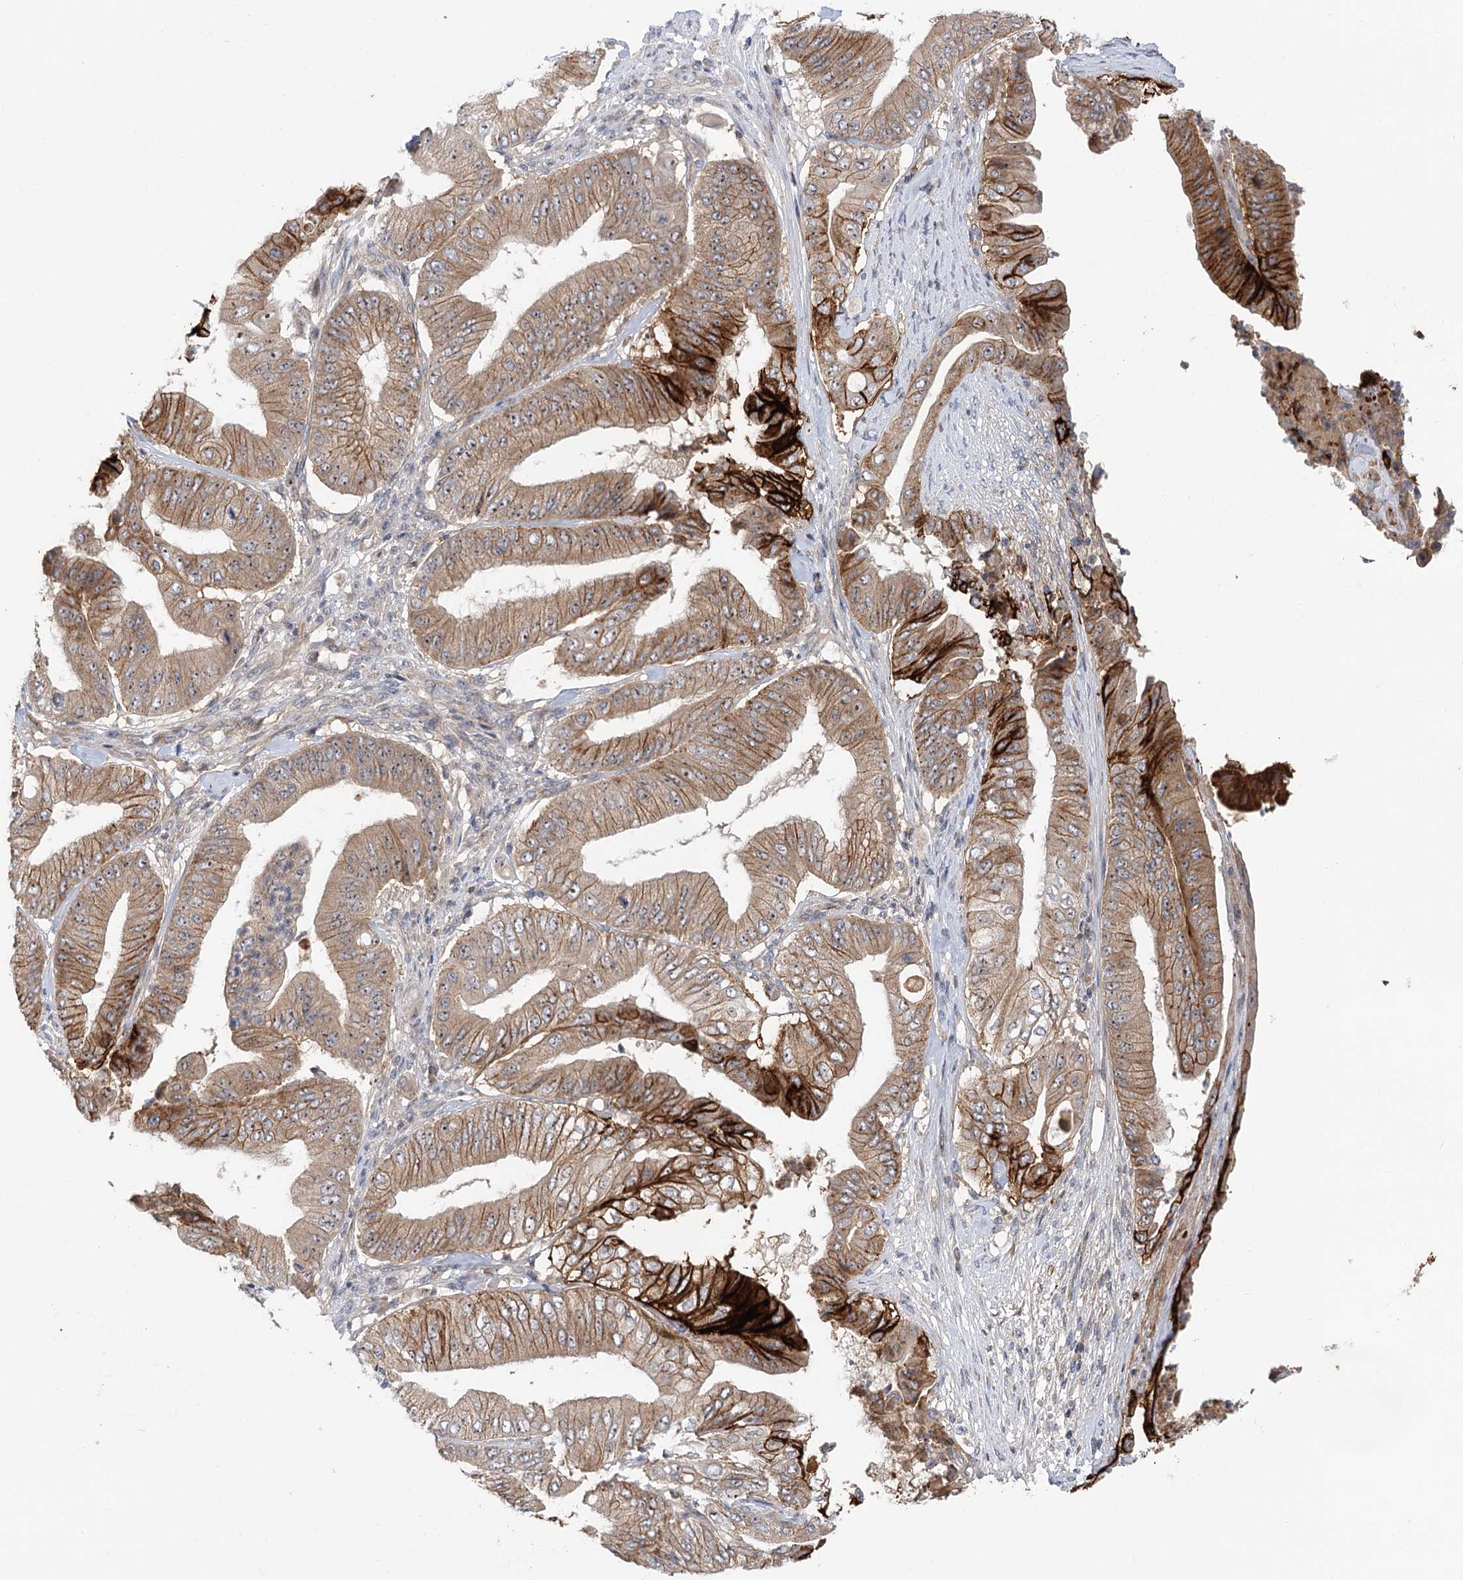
{"staining": {"intensity": "moderate", "quantity": ">75%", "location": "cytoplasmic/membranous,nuclear"}, "tissue": "pancreatic cancer", "cell_type": "Tumor cells", "image_type": "cancer", "snomed": [{"axis": "morphology", "description": "Adenocarcinoma, NOS"}, {"axis": "topography", "description": "Pancreas"}], "caption": "Brown immunohistochemical staining in human pancreatic cancer shows moderate cytoplasmic/membranous and nuclear staining in approximately >75% of tumor cells. (DAB IHC, brown staining for protein, blue staining for nuclei).", "gene": "RAPGEF6", "patient": {"sex": "female", "age": 77}}